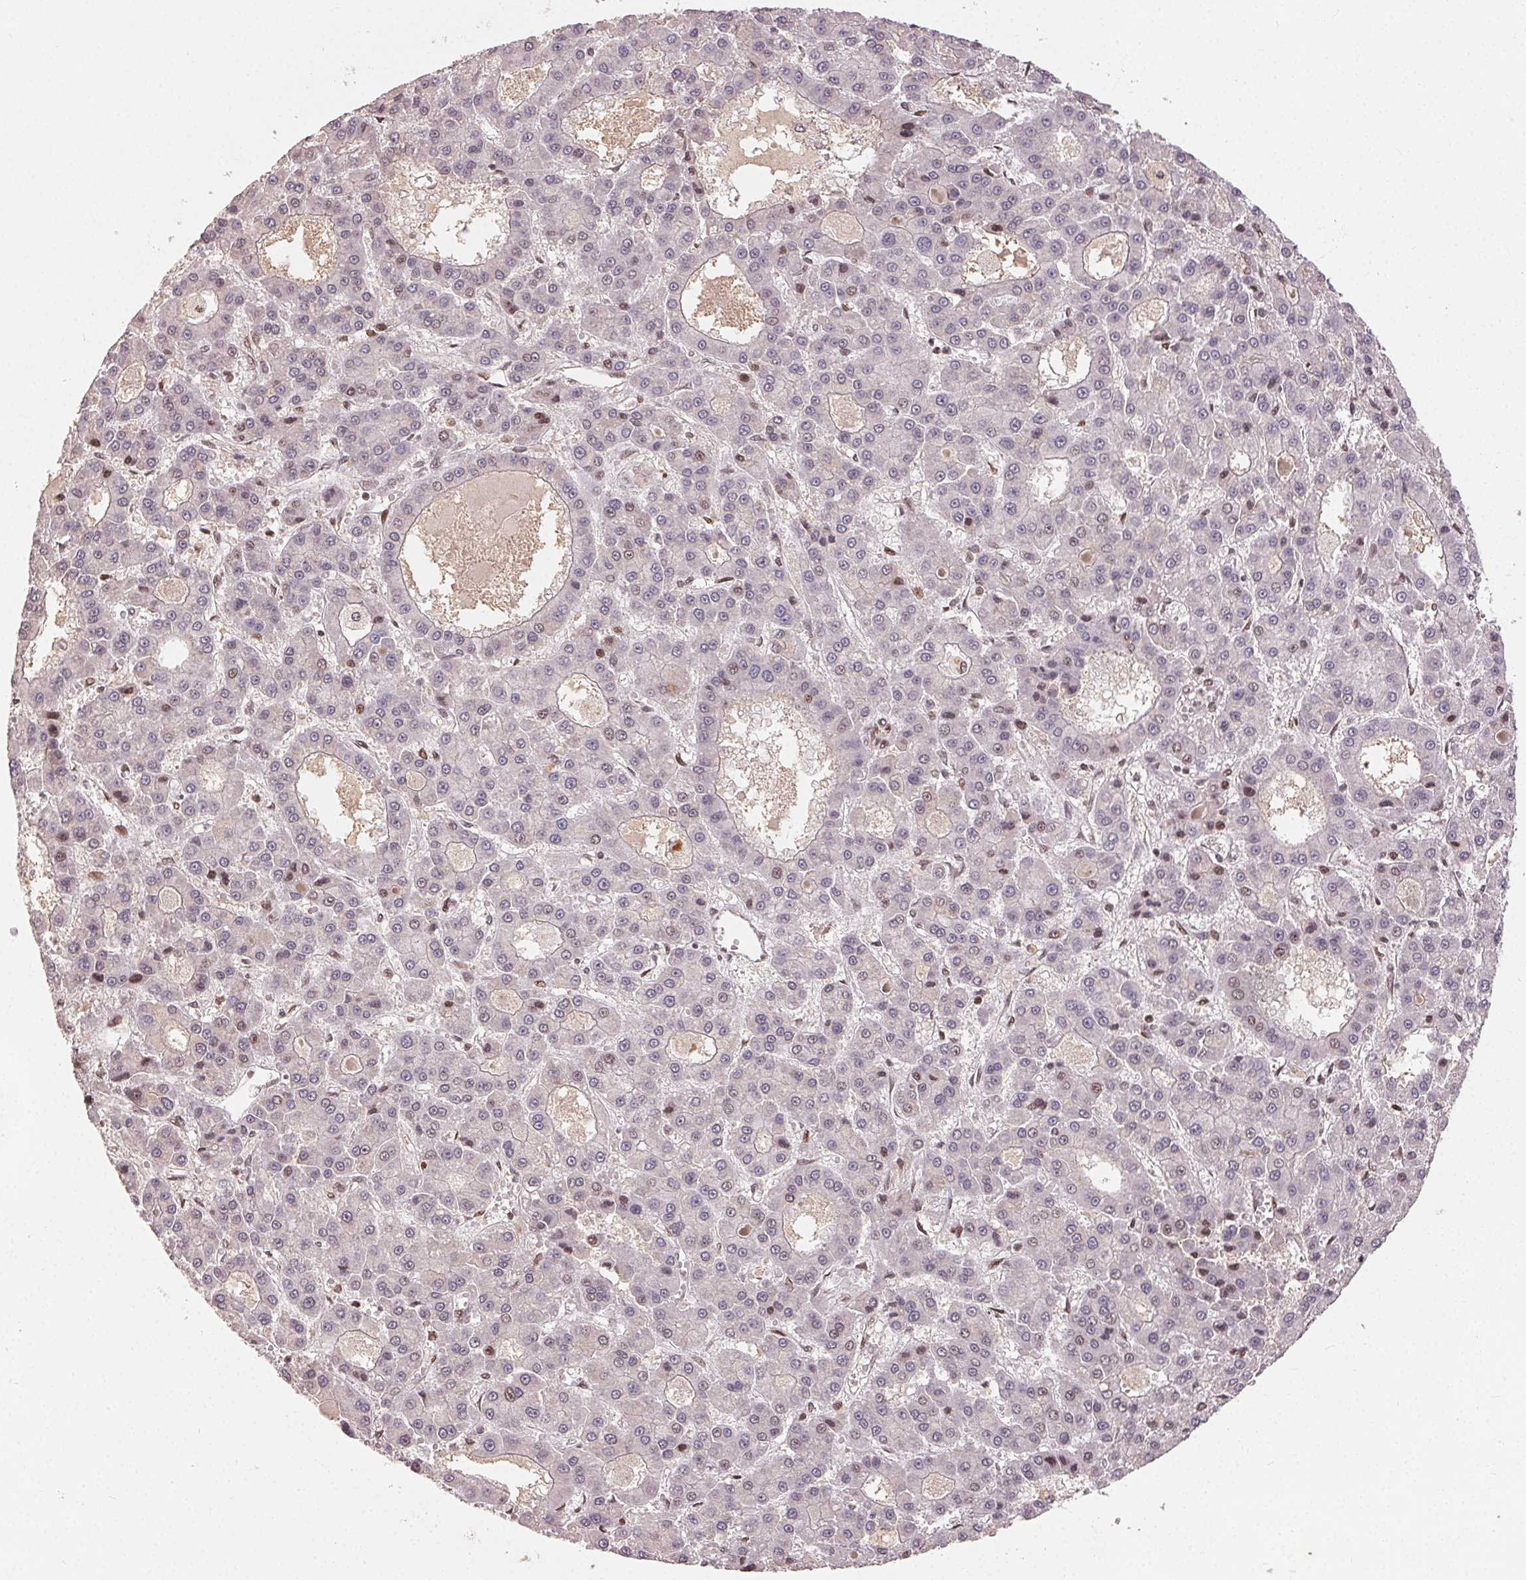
{"staining": {"intensity": "negative", "quantity": "none", "location": "none"}, "tissue": "liver cancer", "cell_type": "Tumor cells", "image_type": "cancer", "snomed": [{"axis": "morphology", "description": "Carcinoma, Hepatocellular, NOS"}, {"axis": "topography", "description": "Liver"}], "caption": "There is no significant staining in tumor cells of liver hepatocellular carcinoma.", "gene": "MAPKAPK2", "patient": {"sex": "male", "age": 70}}